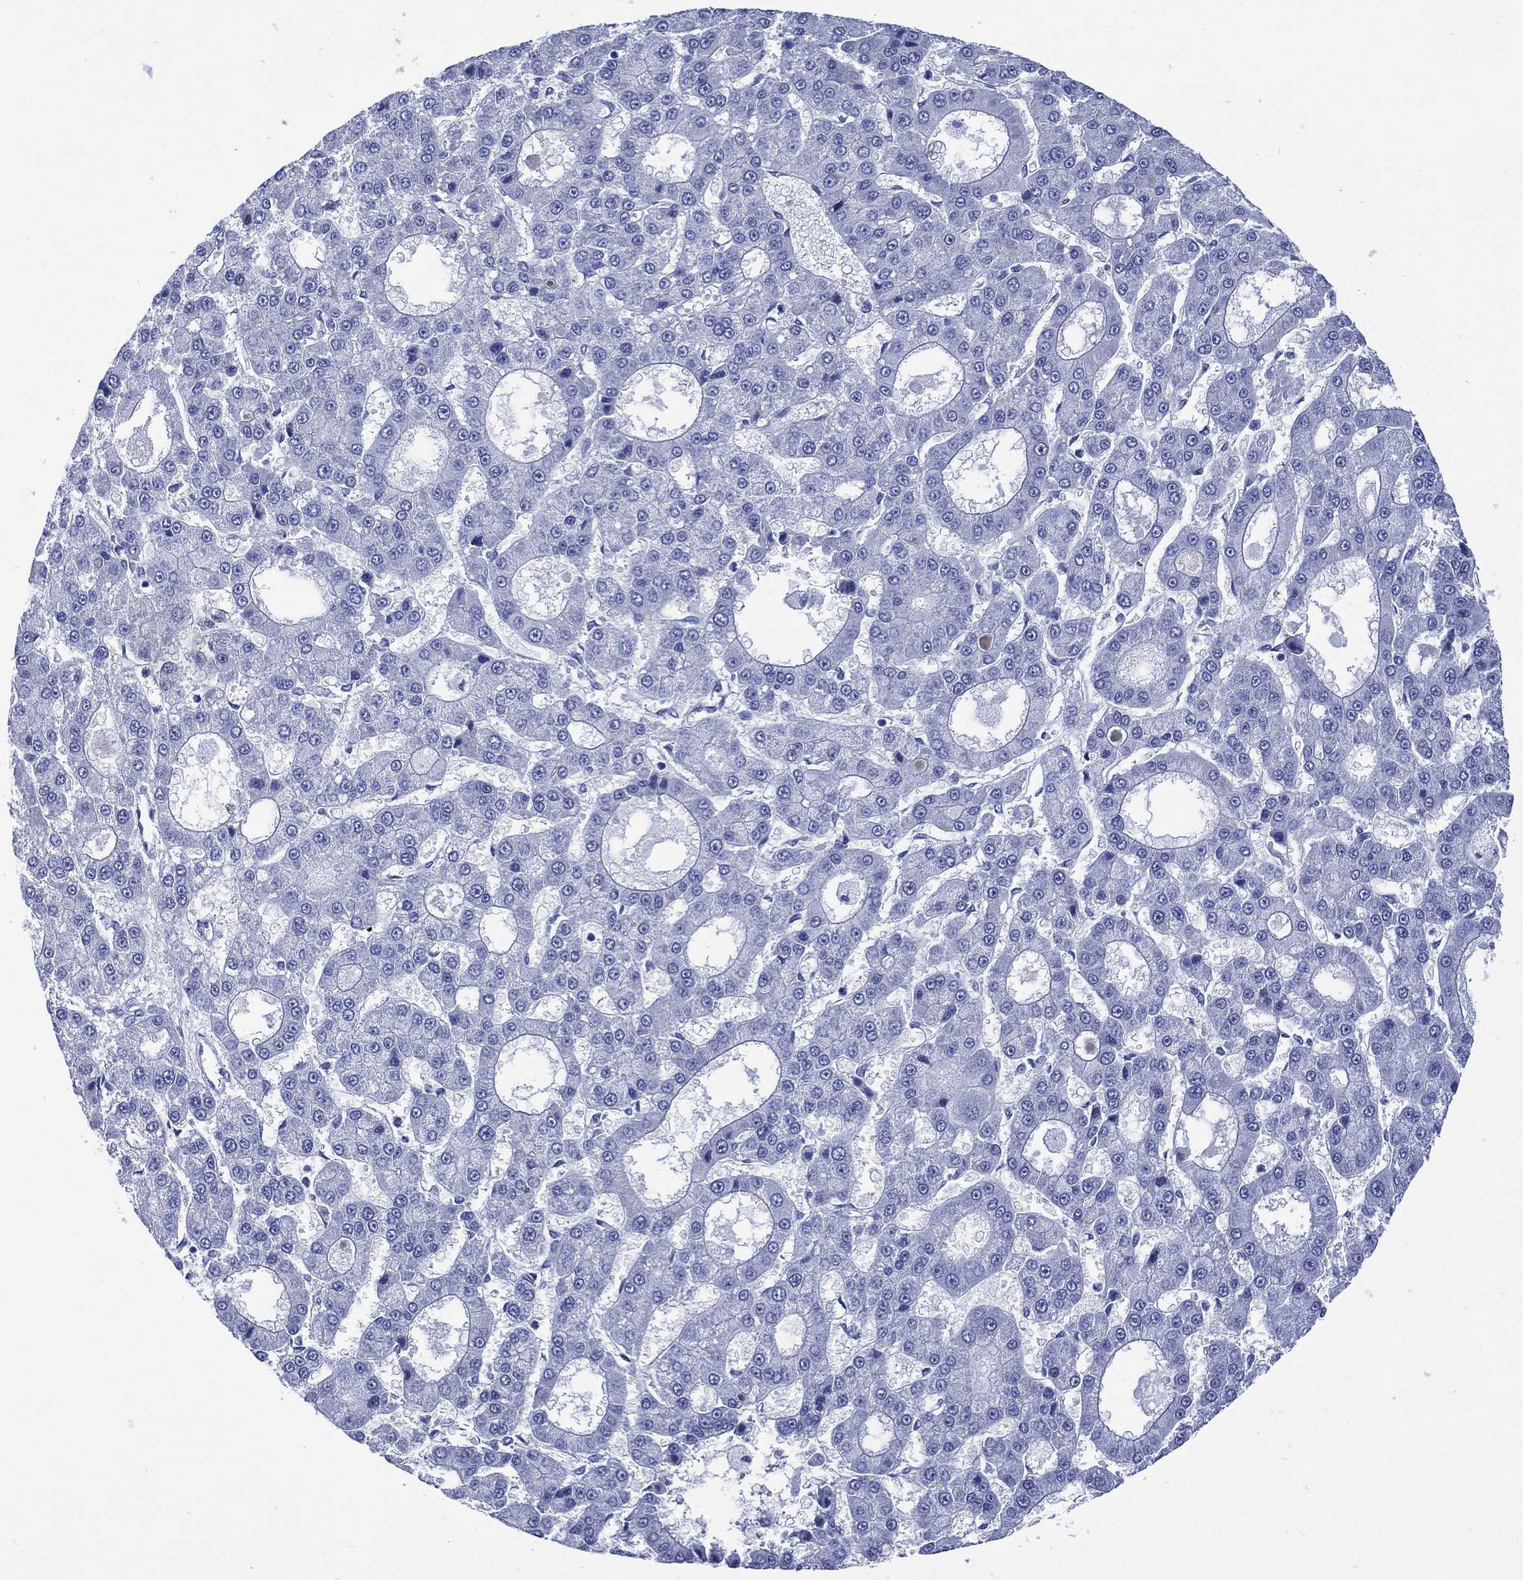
{"staining": {"intensity": "negative", "quantity": "none", "location": "none"}, "tissue": "liver cancer", "cell_type": "Tumor cells", "image_type": "cancer", "snomed": [{"axis": "morphology", "description": "Carcinoma, Hepatocellular, NOS"}, {"axis": "topography", "description": "Liver"}], "caption": "Hepatocellular carcinoma (liver) stained for a protein using IHC demonstrates no positivity tumor cells.", "gene": "SHCBP1L", "patient": {"sex": "male", "age": 70}}